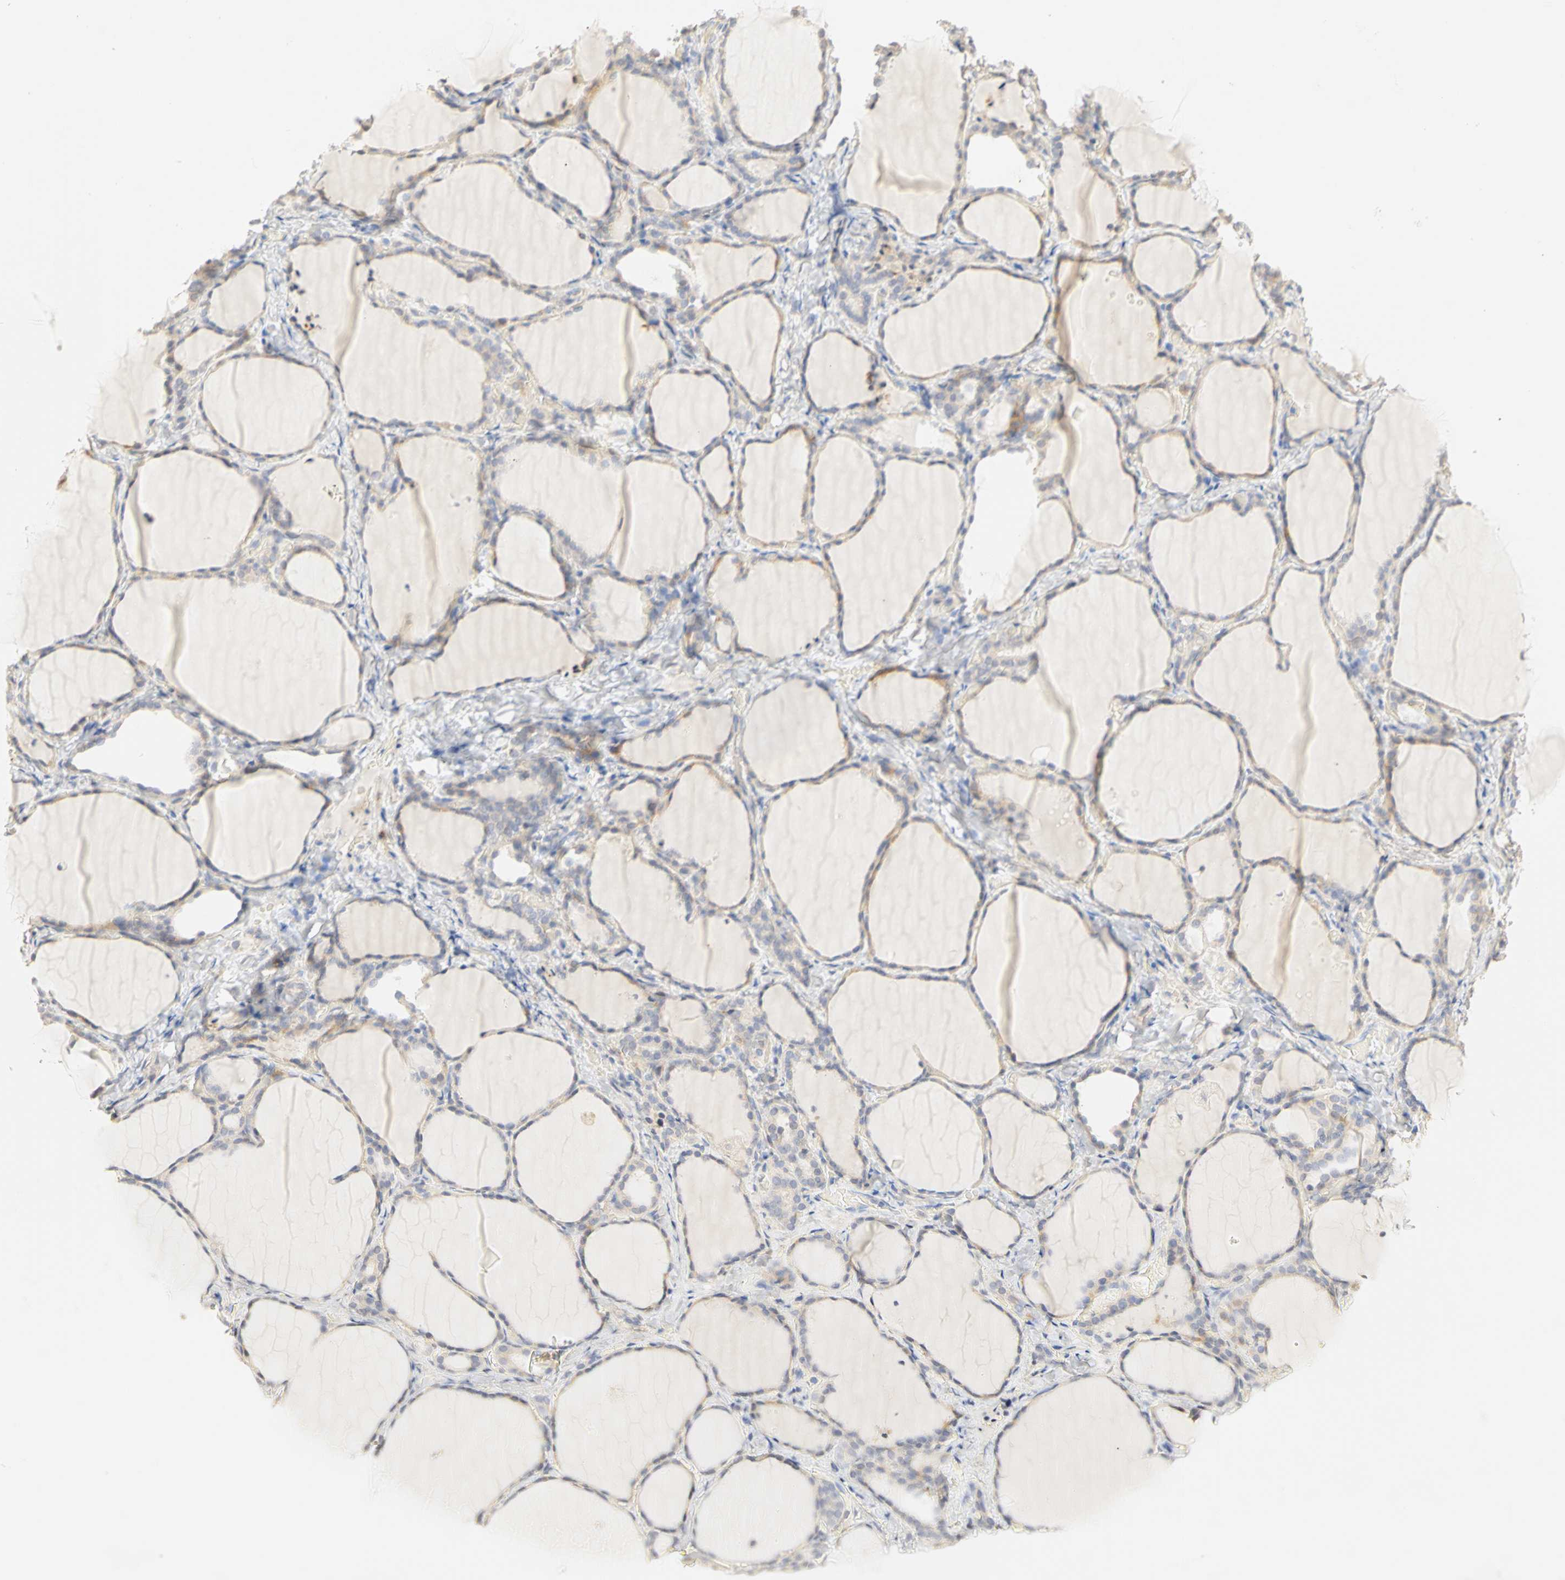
{"staining": {"intensity": "weak", "quantity": "25%-75%", "location": "cytoplasmic/membranous"}, "tissue": "thyroid gland", "cell_type": "Glandular cells", "image_type": "normal", "snomed": [{"axis": "morphology", "description": "Normal tissue, NOS"}, {"axis": "morphology", "description": "Papillary adenocarcinoma, NOS"}, {"axis": "topography", "description": "Thyroid gland"}], "caption": "Immunohistochemical staining of normal human thyroid gland exhibits low levels of weak cytoplasmic/membranous positivity in approximately 25%-75% of glandular cells. The staining is performed using DAB brown chromogen to label protein expression. The nuclei are counter-stained blue using hematoxylin.", "gene": "GNRH2", "patient": {"sex": "female", "age": 30}}